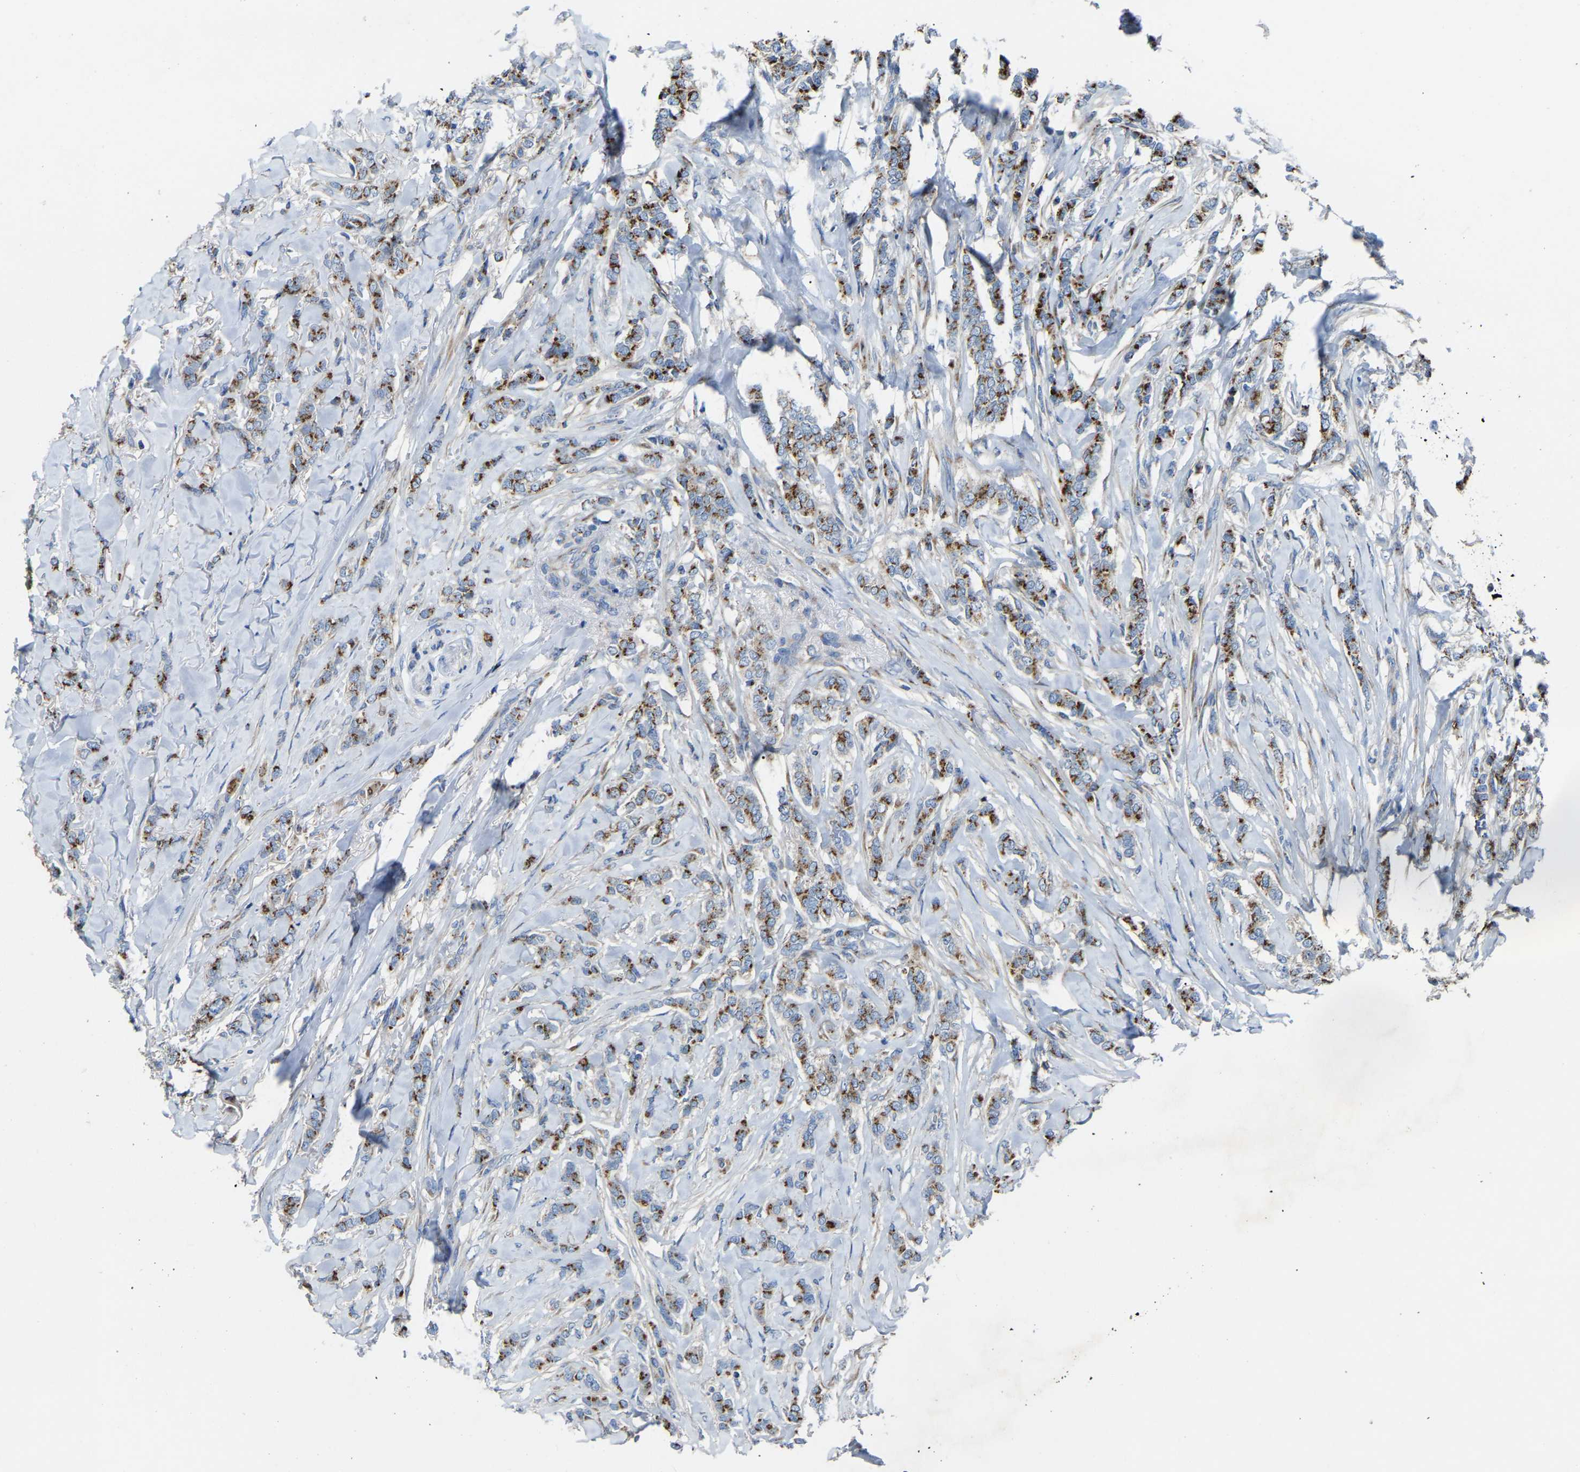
{"staining": {"intensity": "moderate", "quantity": ">75%", "location": "cytoplasmic/membranous"}, "tissue": "breast cancer", "cell_type": "Tumor cells", "image_type": "cancer", "snomed": [{"axis": "morphology", "description": "Lobular carcinoma"}, {"axis": "topography", "description": "Skin"}, {"axis": "topography", "description": "Breast"}], "caption": "Tumor cells display medium levels of moderate cytoplasmic/membranous positivity in approximately >75% of cells in human lobular carcinoma (breast).", "gene": "CANT1", "patient": {"sex": "female", "age": 46}}